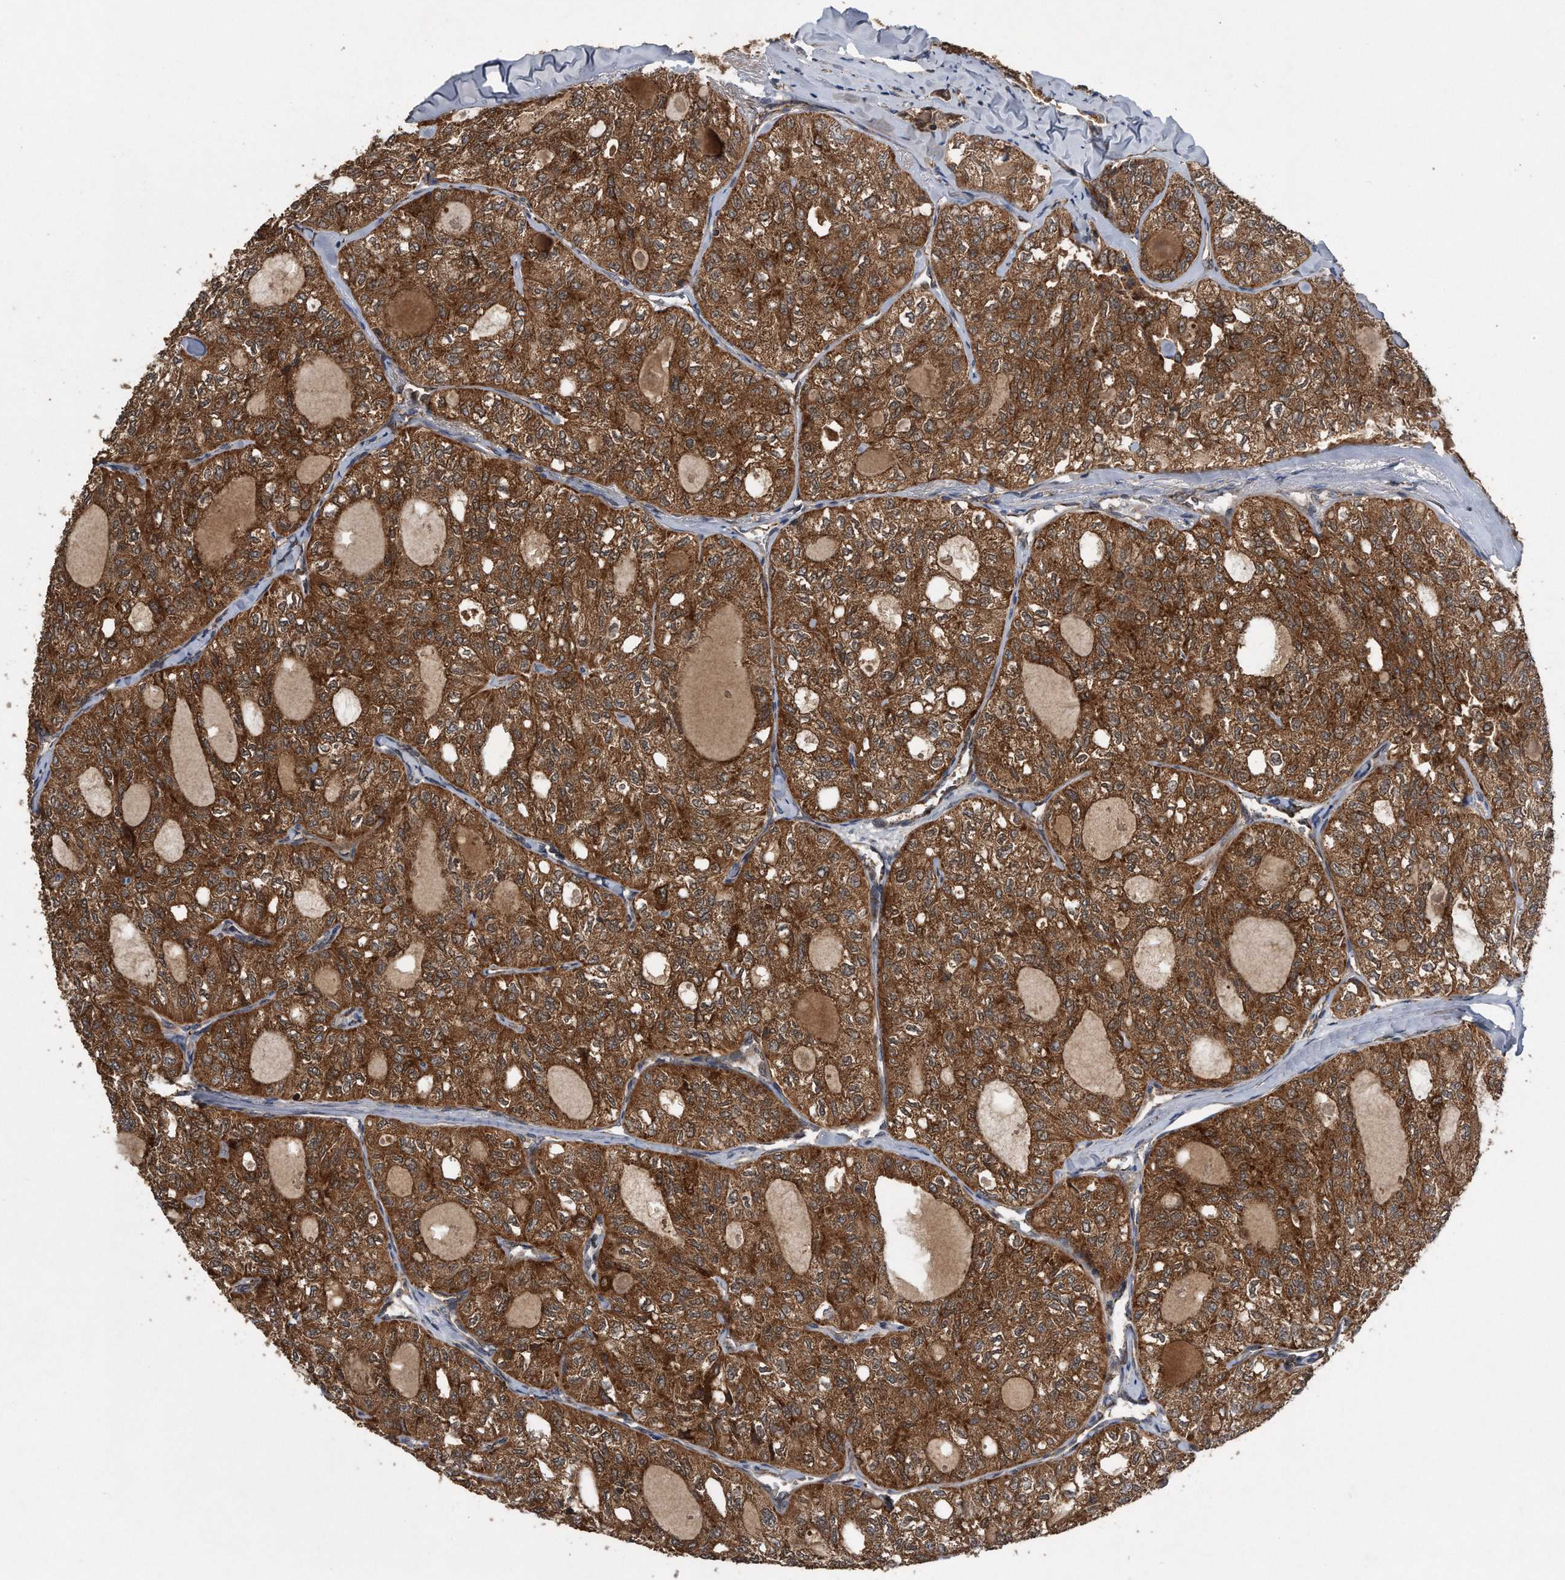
{"staining": {"intensity": "strong", "quantity": ">75%", "location": "cytoplasmic/membranous"}, "tissue": "thyroid cancer", "cell_type": "Tumor cells", "image_type": "cancer", "snomed": [{"axis": "morphology", "description": "Follicular adenoma carcinoma, NOS"}, {"axis": "topography", "description": "Thyroid gland"}], "caption": "High-magnification brightfield microscopy of follicular adenoma carcinoma (thyroid) stained with DAB (brown) and counterstained with hematoxylin (blue). tumor cells exhibit strong cytoplasmic/membranous staining is identified in approximately>75% of cells.", "gene": "ALPK2", "patient": {"sex": "male", "age": 75}}